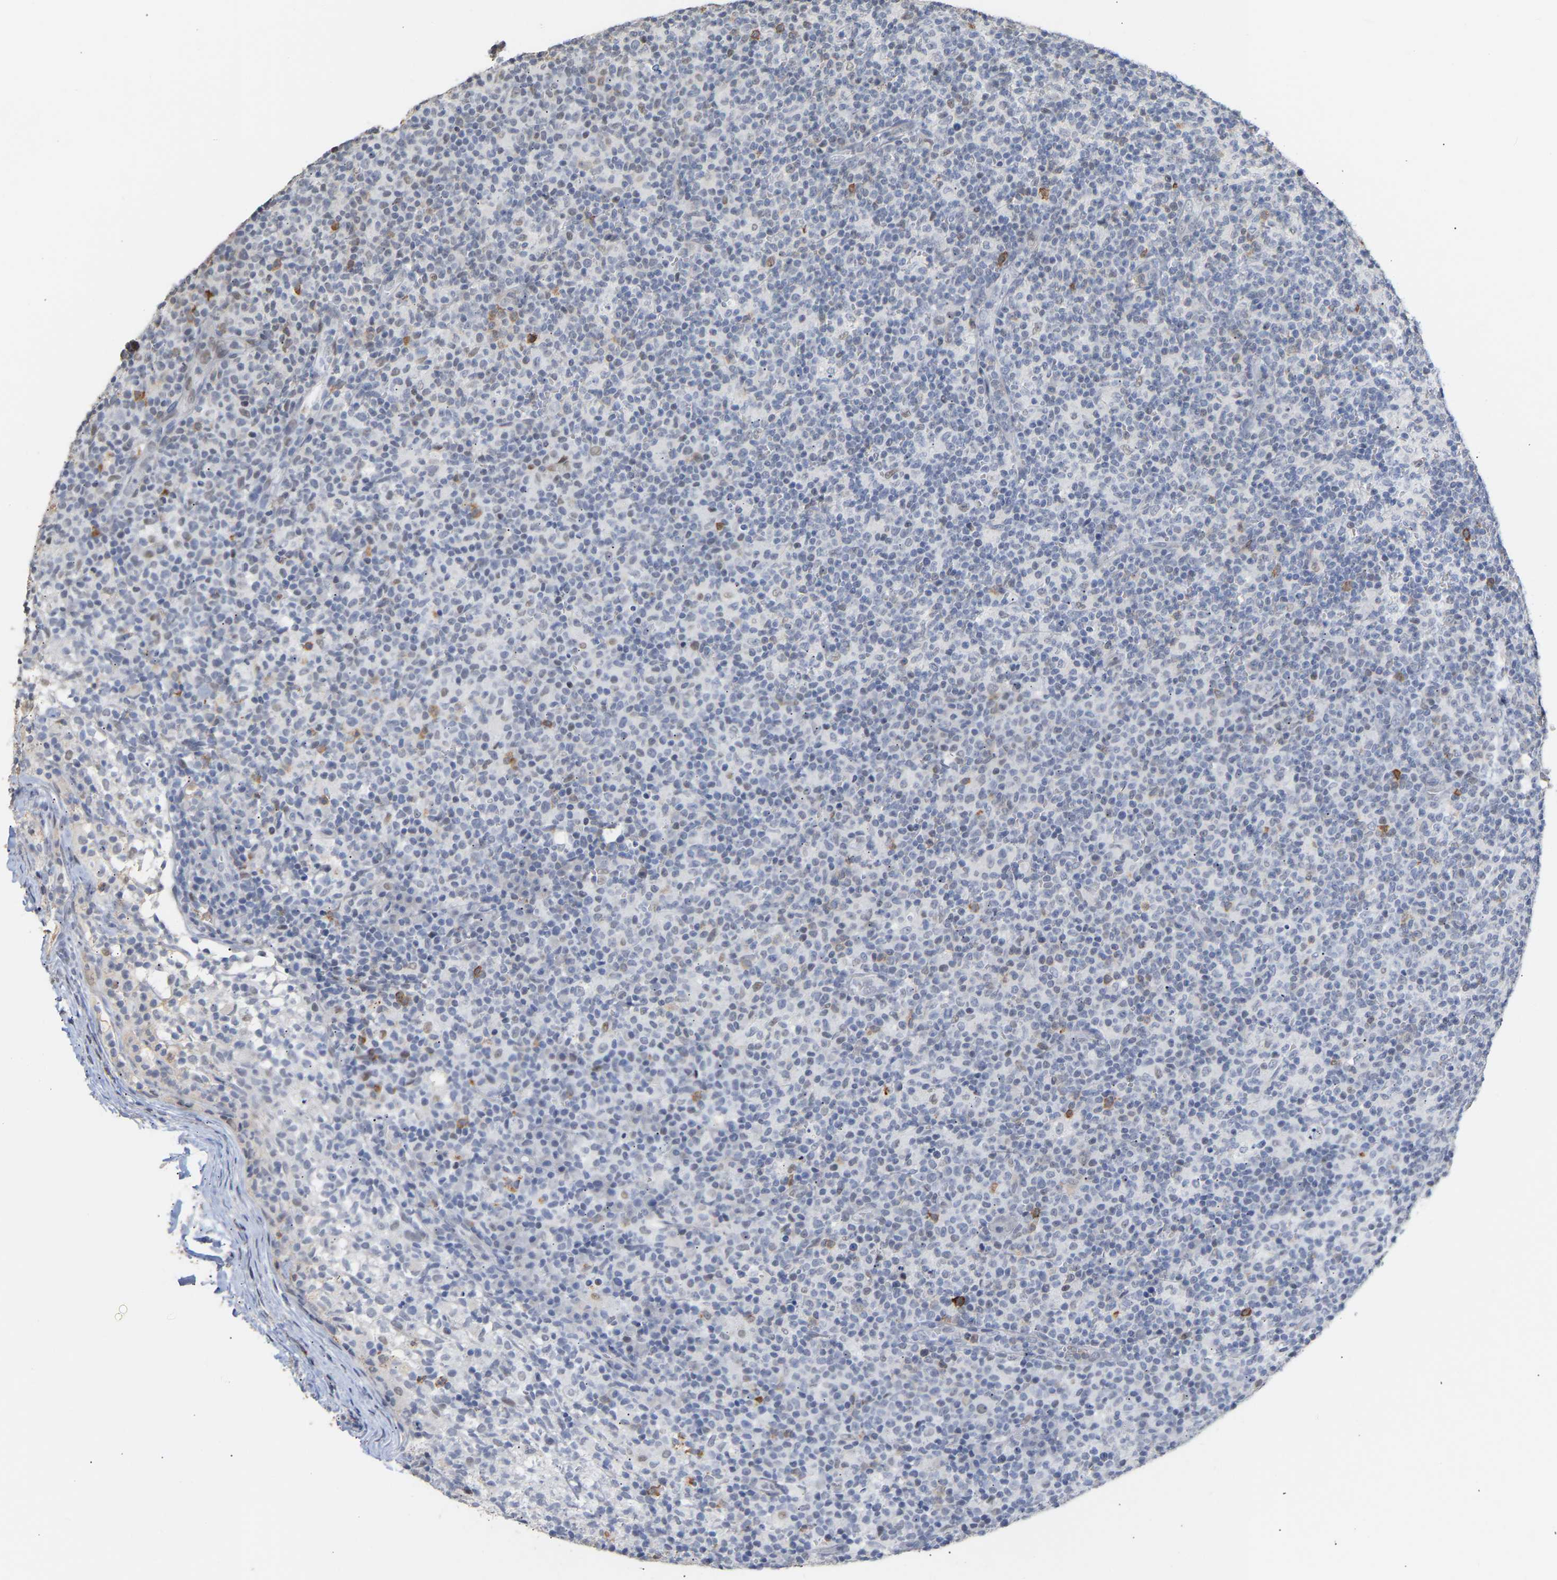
{"staining": {"intensity": "negative", "quantity": "none", "location": "none"}, "tissue": "lymph node", "cell_type": "Germinal center cells", "image_type": "normal", "snomed": [{"axis": "morphology", "description": "Normal tissue, NOS"}, {"axis": "morphology", "description": "Inflammation, NOS"}, {"axis": "topography", "description": "Lymph node"}], "caption": "This histopathology image is of unremarkable lymph node stained with IHC to label a protein in brown with the nuclei are counter-stained blue. There is no positivity in germinal center cells.", "gene": "AMPH", "patient": {"sex": "male", "age": 55}}